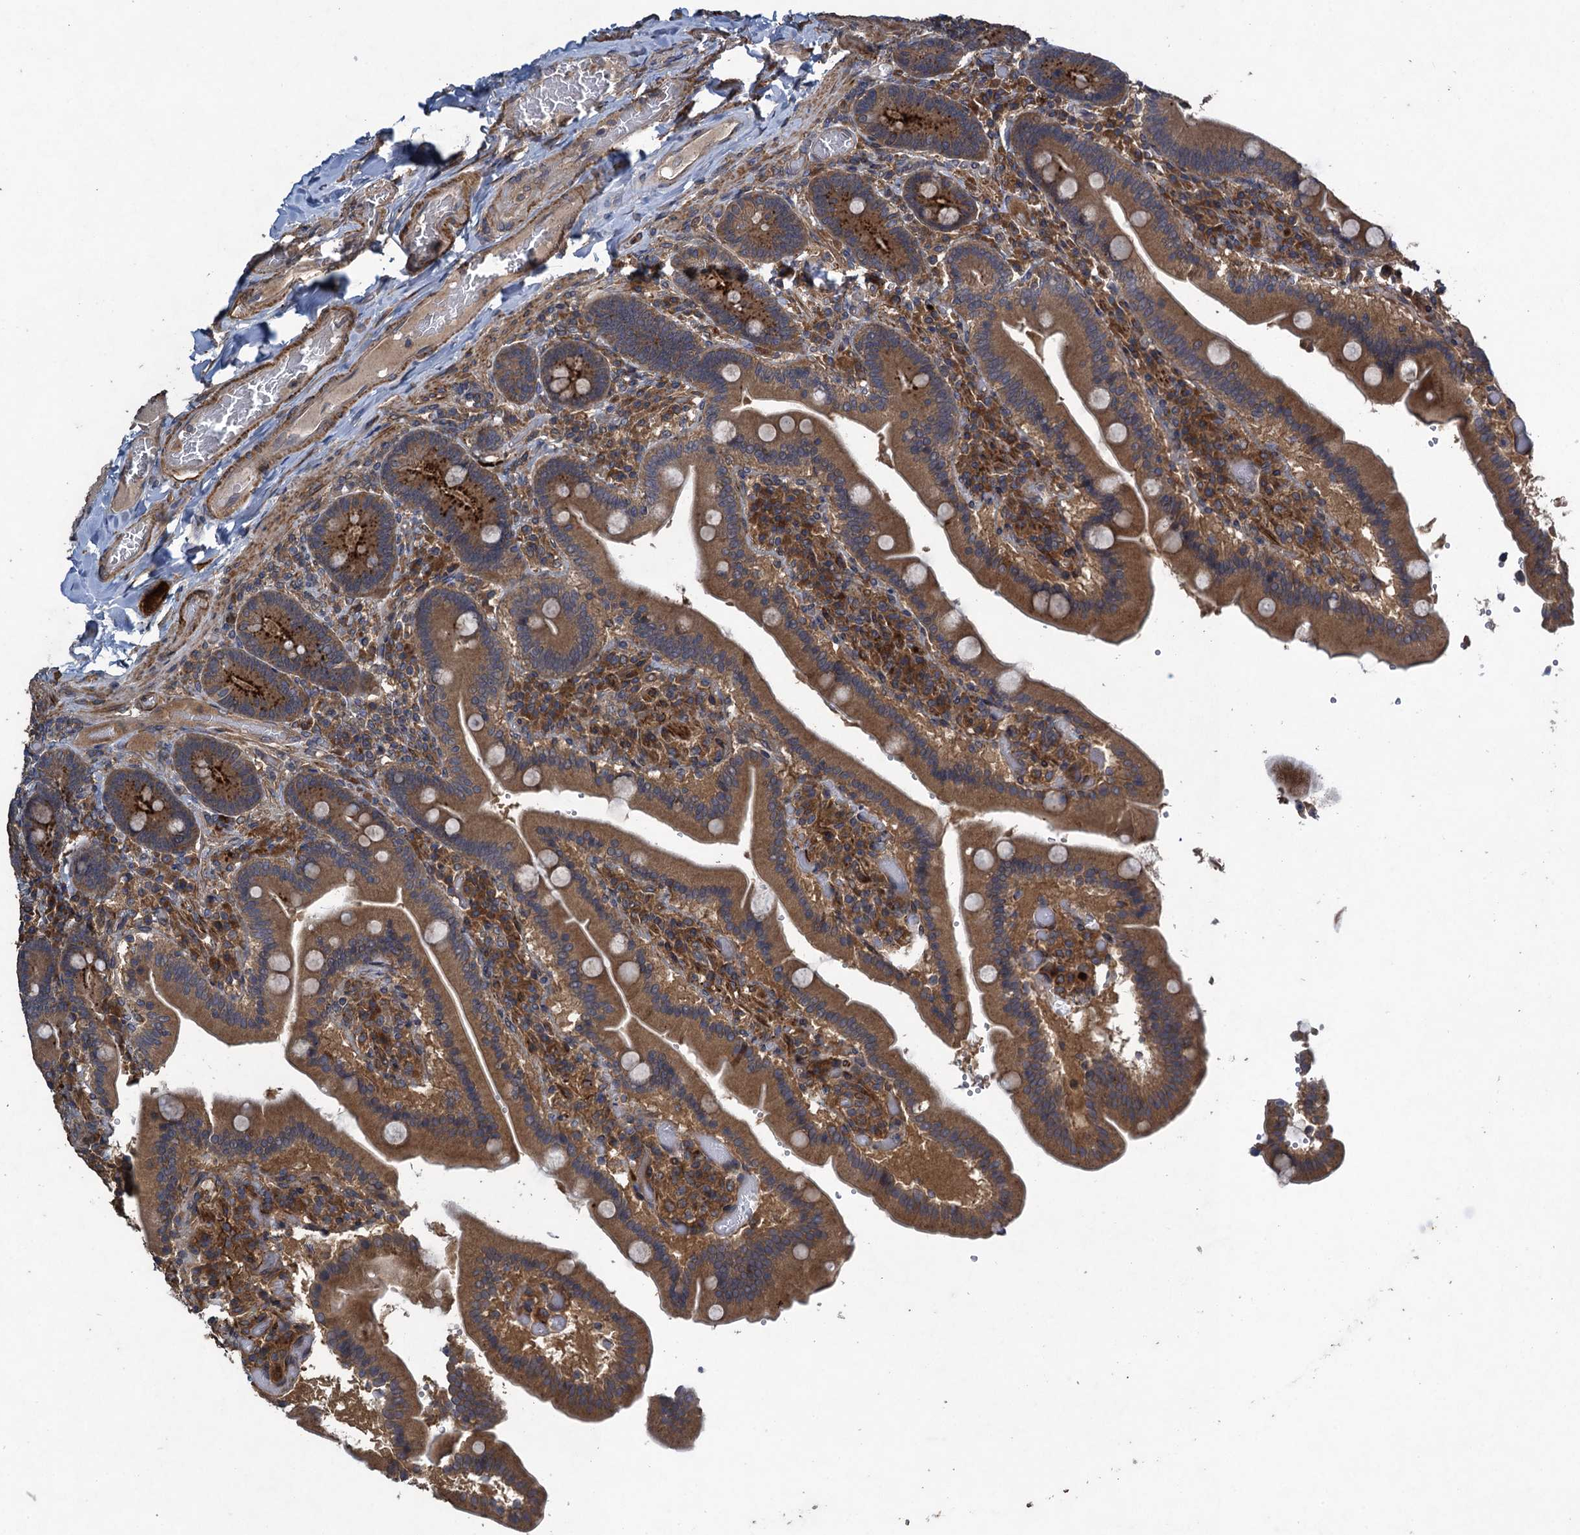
{"staining": {"intensity": "moderate", "quantity": ">75%", "location": "cytoplasmic/membranous"}, "tissue": "duodenum", "cell_type": "Glandular cells", "image_type": "normal", "snomed": [{"axis": "morphology", "description": "Normal tissue, NOS"}, {"axis": "topography", "description": "Duodenum"}], "caption": "Moderate cytoplasmic/membranous protein positivity is appreciated in approximately >75% of glandular cells in duodenum. The protein of interest is shown in brown color, while the nuclei are stained blue.", "gene": "CNTN5", "patient": {"sex": "female", "age": 62}}